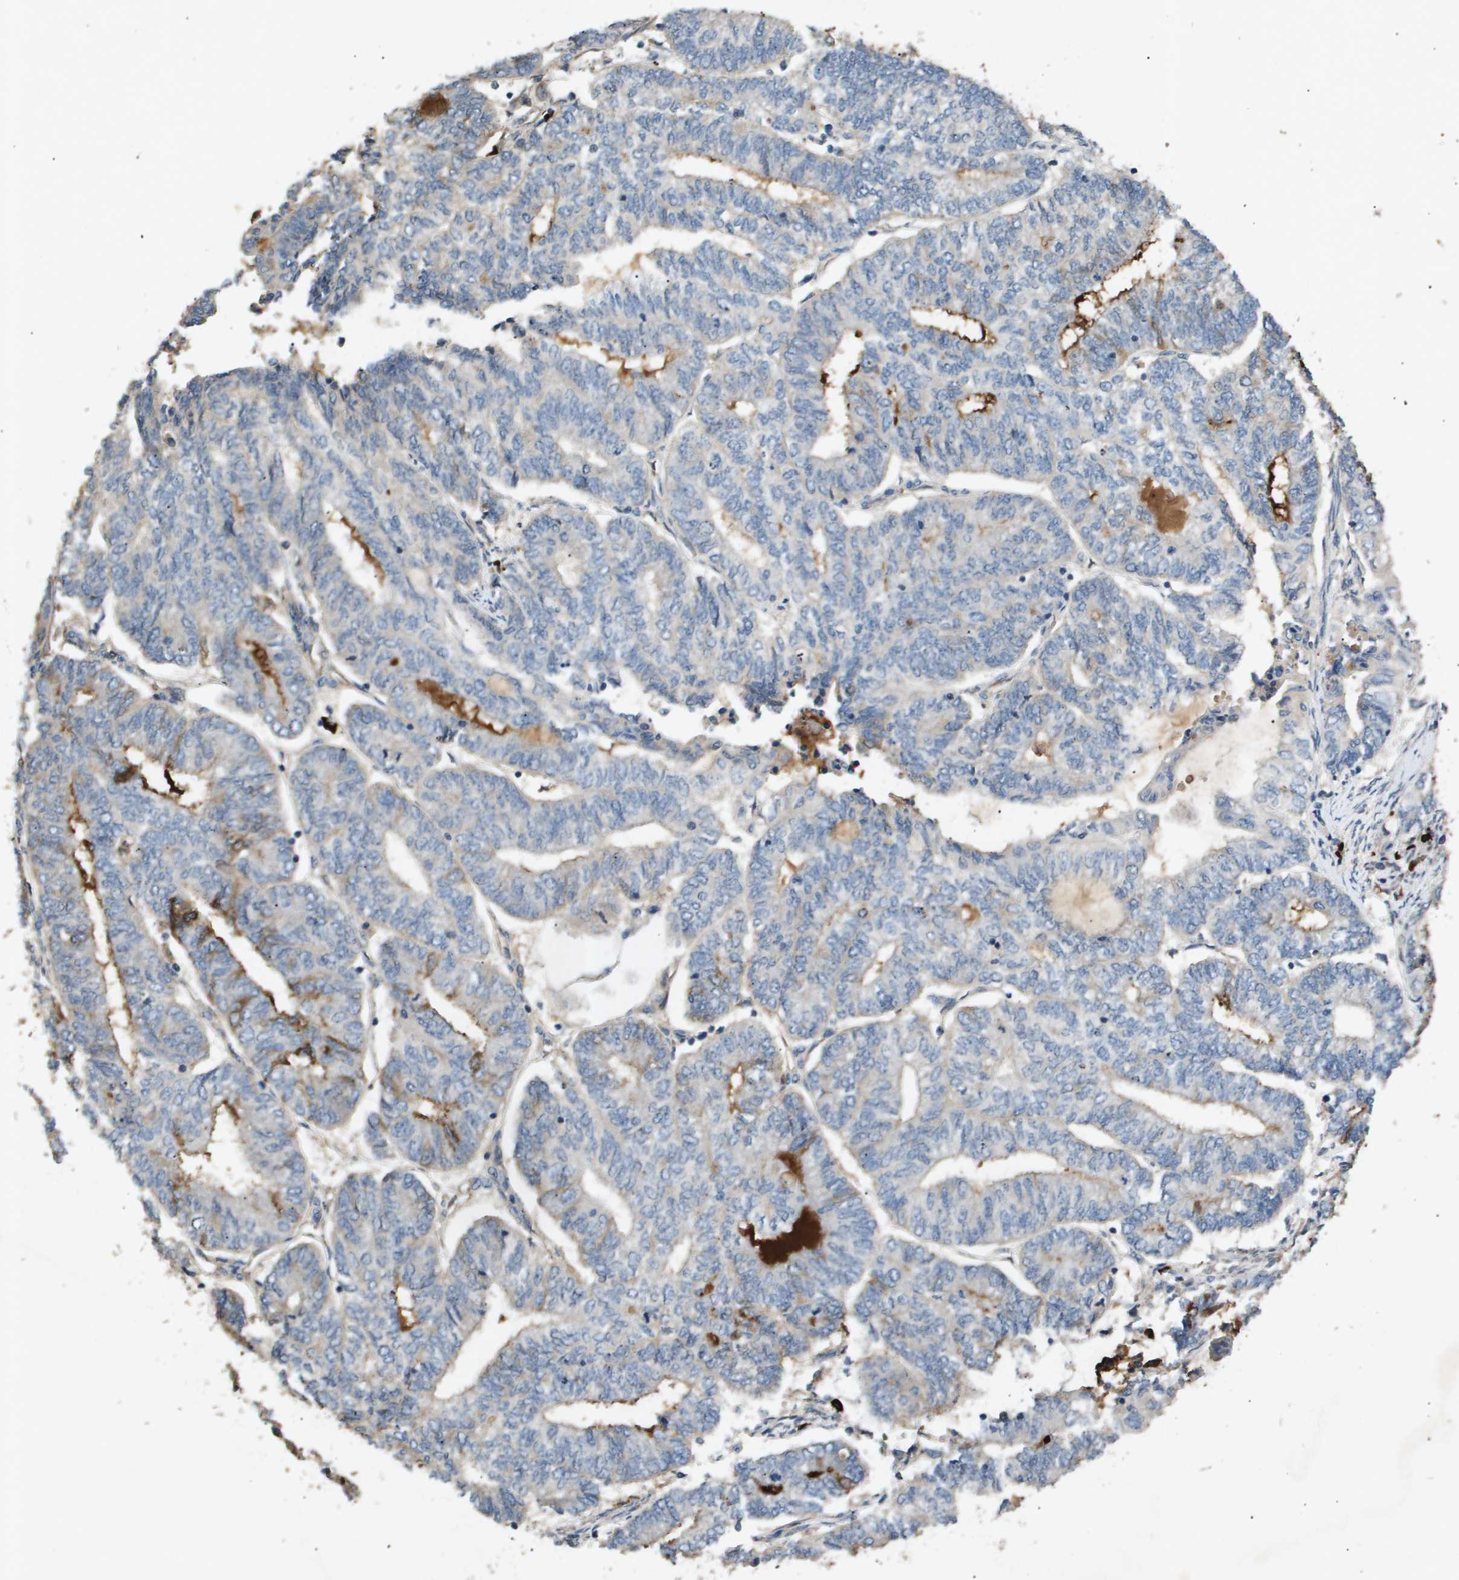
{"staining": {"intensity": "negative", "quantity": "none", "location": "none"}, "tissue": "endometrial cancer", "cell_type": "Tumor cells", "image_type": "cancer", "snomed": [{"axis": "morphology", "description": "Adenocarcinoma, NOS"}, {"axis": "topography", "description": "Uterus"}, {"axis": "topography", "description": "Endometrium"}], "caption": "Human endometrial cancer (adenocarcinoma) stained for a protein using immunohistochemistry shows no staining in tumor cells.", "gene": "ERG", "patient": {"sex": "female", "age": 70}}